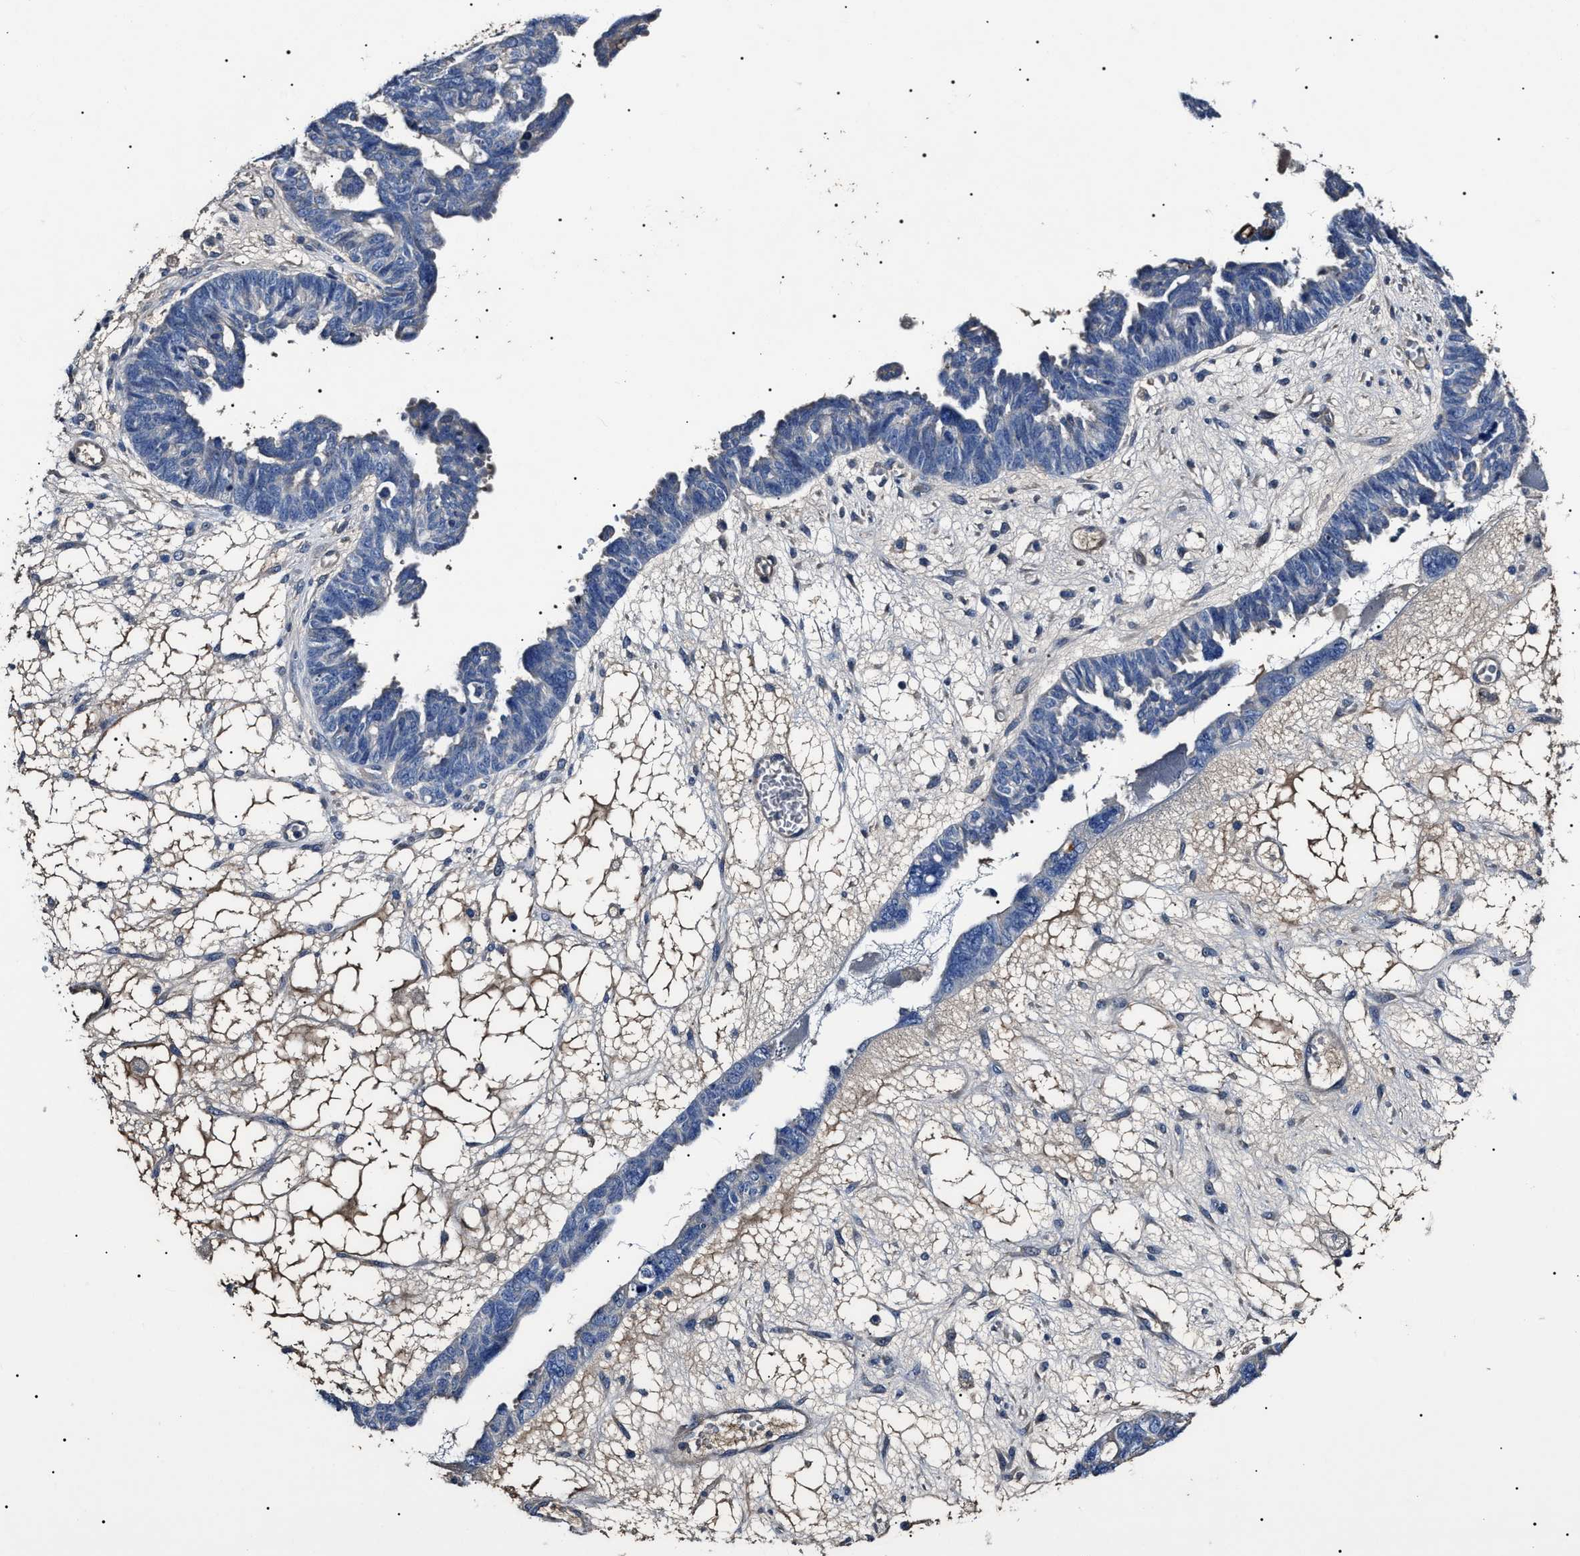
{"staining": {"intensity": "negative", "quantity": "none", "location": "none"}, "tissue": "ovarian cancer", "cell_type": "Tumor cells", "image_type": "cancer", "snomed": [{"axis": "morphology", "description": "Cystadenocarcinoma, serous, NOS"}, {"axis": "topography", "description": "Ovary"}], "caption": "A photomicrograph of ovarian serous cystadenocarcinoma stained for a protein reveals no brown staining in tumor cells. (DAB (3,3'-diaminobenzidine) immunohistochemistry (IHC), high magnification).", "gene": "KLHL42", "patient": {"sex": "female", "age": 79}}